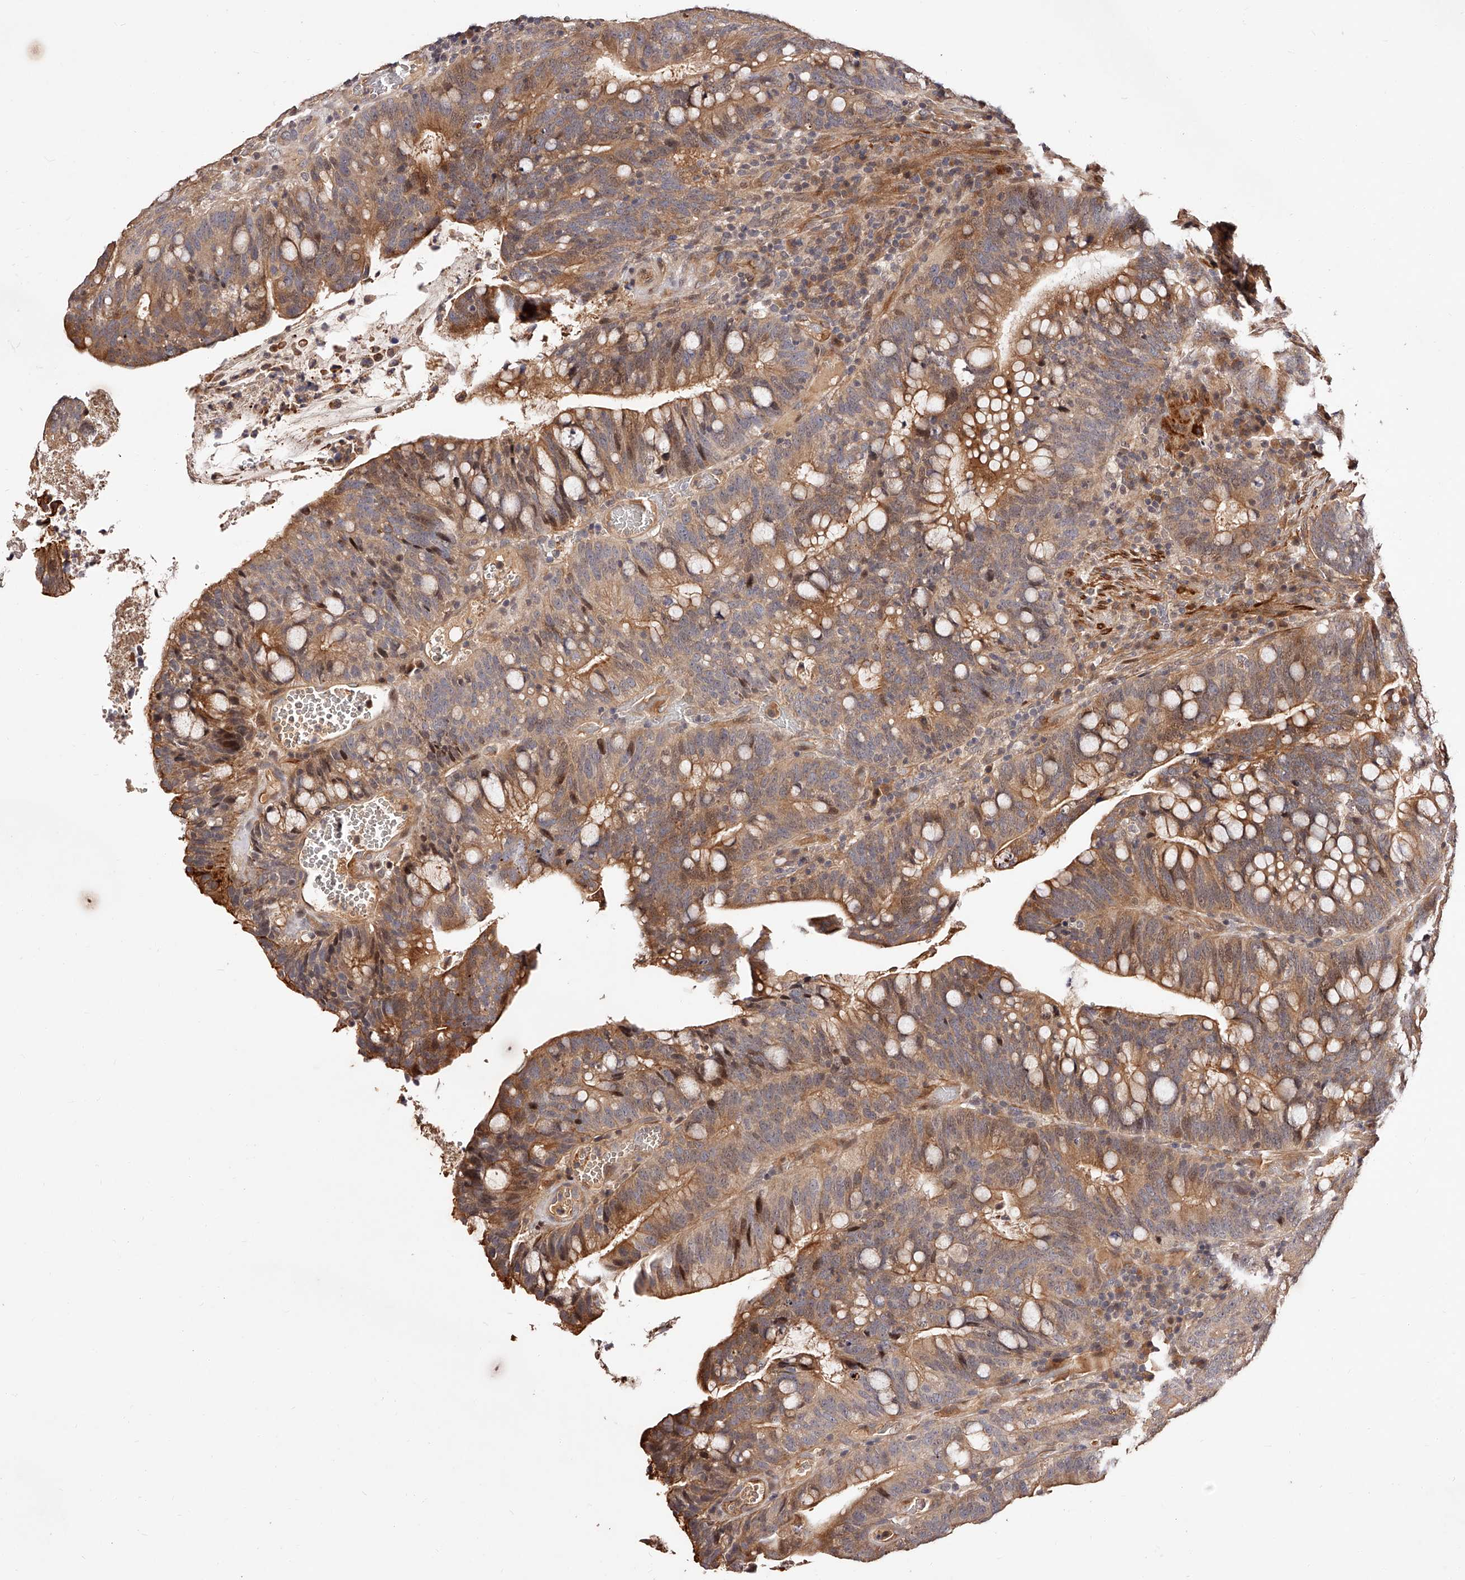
{"staining": {"intensity": "moderate", "quantity": ">75%", "location": "cytoplasmic/membranous,nuclear"}, "tissue": "colorectal cancer", "cell_type": "Tumor cells", "image_type": "cancer", "snomed": [{"axis": "morphology", "description": "Adenocarcinoma, NOS"}, {"axis": "topography", "description": "Colon"}], "caption": "Immunohistochemical staining of colorectal cancer shows moderate cytoplasmic/membranous and nuclear protein positivity in approximately >75% of tumor cells.", "gene": "CUL7", "patient": {"sex": "female", "age": 66}}